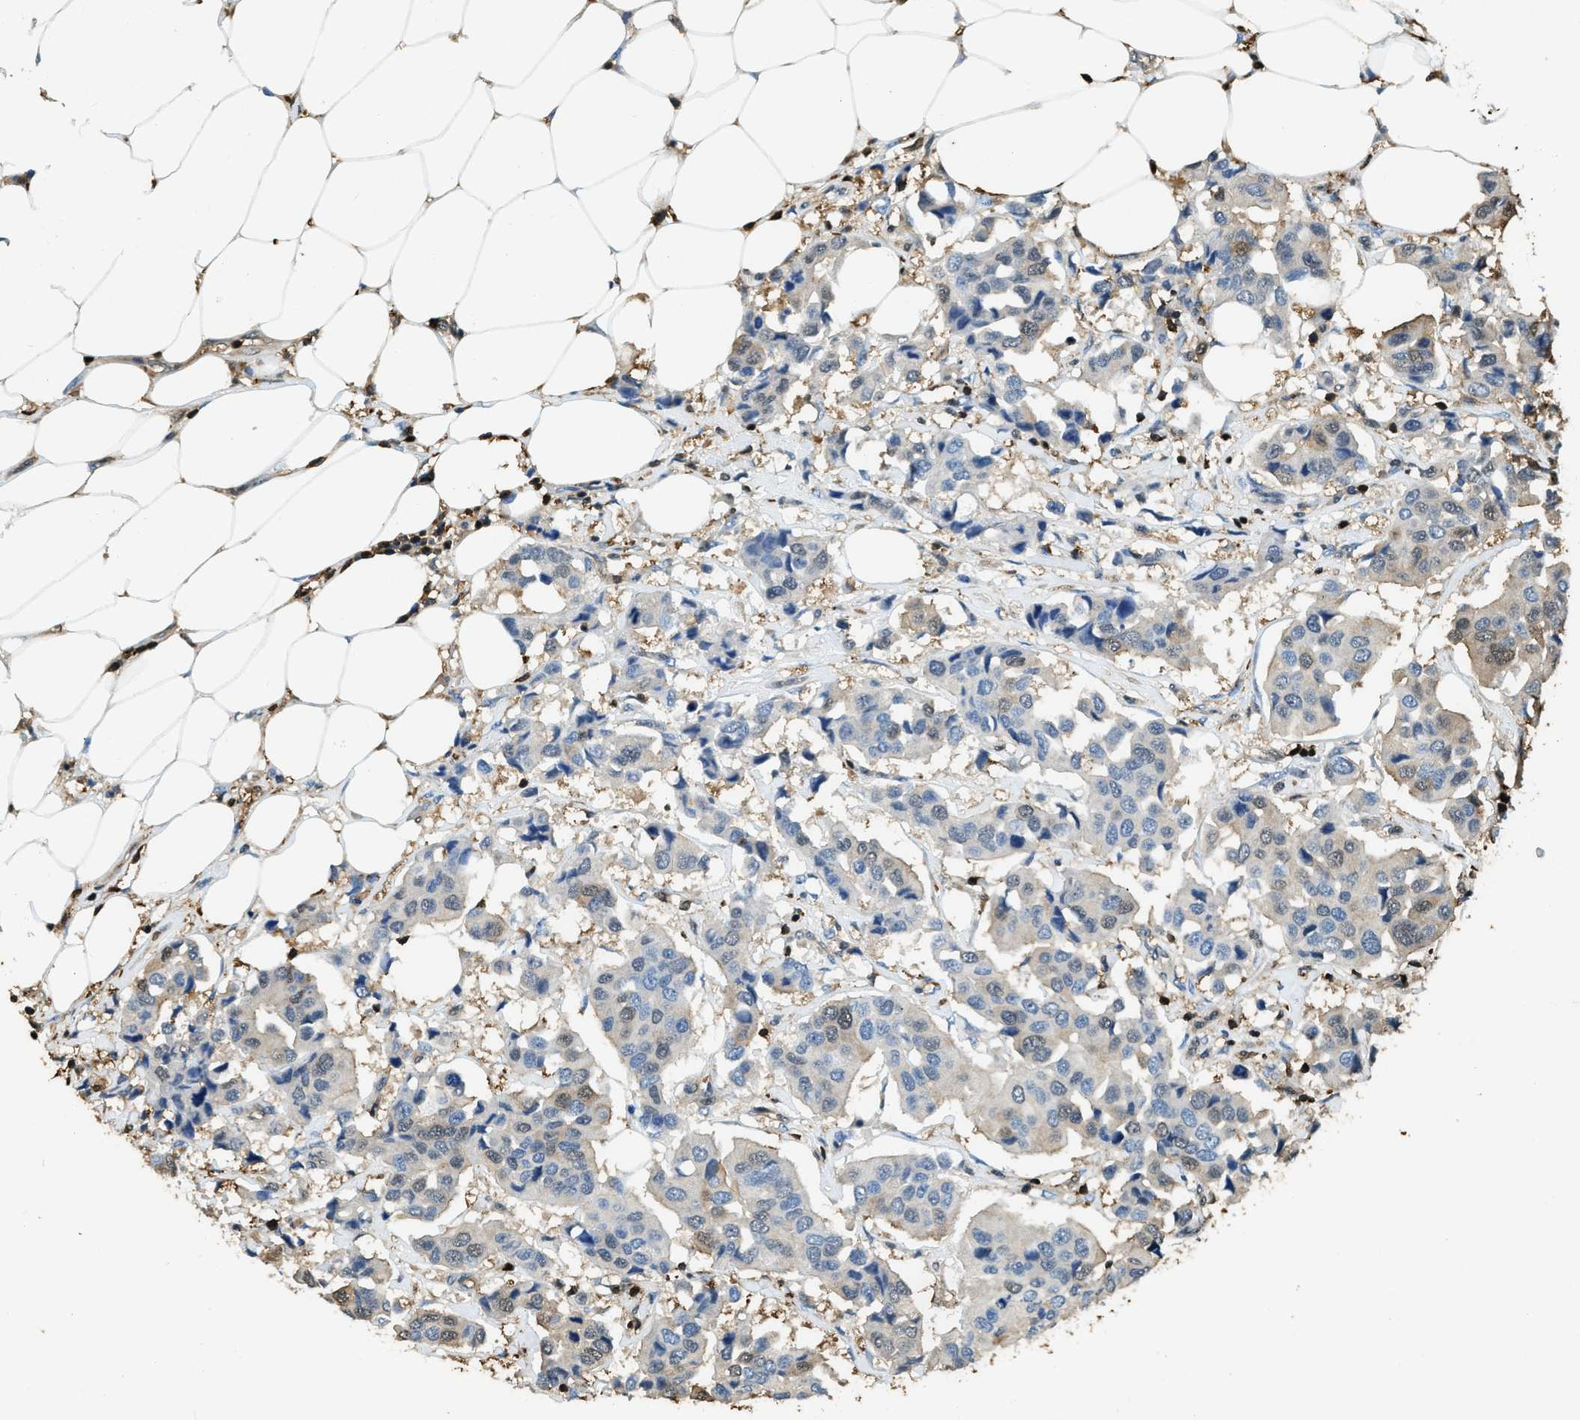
{"staining": {"intensity": "moderate", "quantity": "<25%", "location": "cytoplasmic/membranous,nuclear"}, "tissue": "breast cancer", "cell_type": "Tumor cells", "image_type": "cancer", "snomed": [{"axis": "morphology", "description": "Duct carcinoma"}, {"axis": "topography", "description": "Breast"}], "caption": "High-power microscopy captured an immunohistochemistry (IHC) histopathology image of breast cancer, revealing moderate cytoplasmic/membranous and nuclear expression in approximately <25% of tumor cells. The staining was performed using DAB to visualize the protein expression in brown, while the nuclei were stained in blue with hematoxylin (Magnification: 20x).", "gene": "ARHGDIB", "patient": {"sex": "female", "age": 80}}